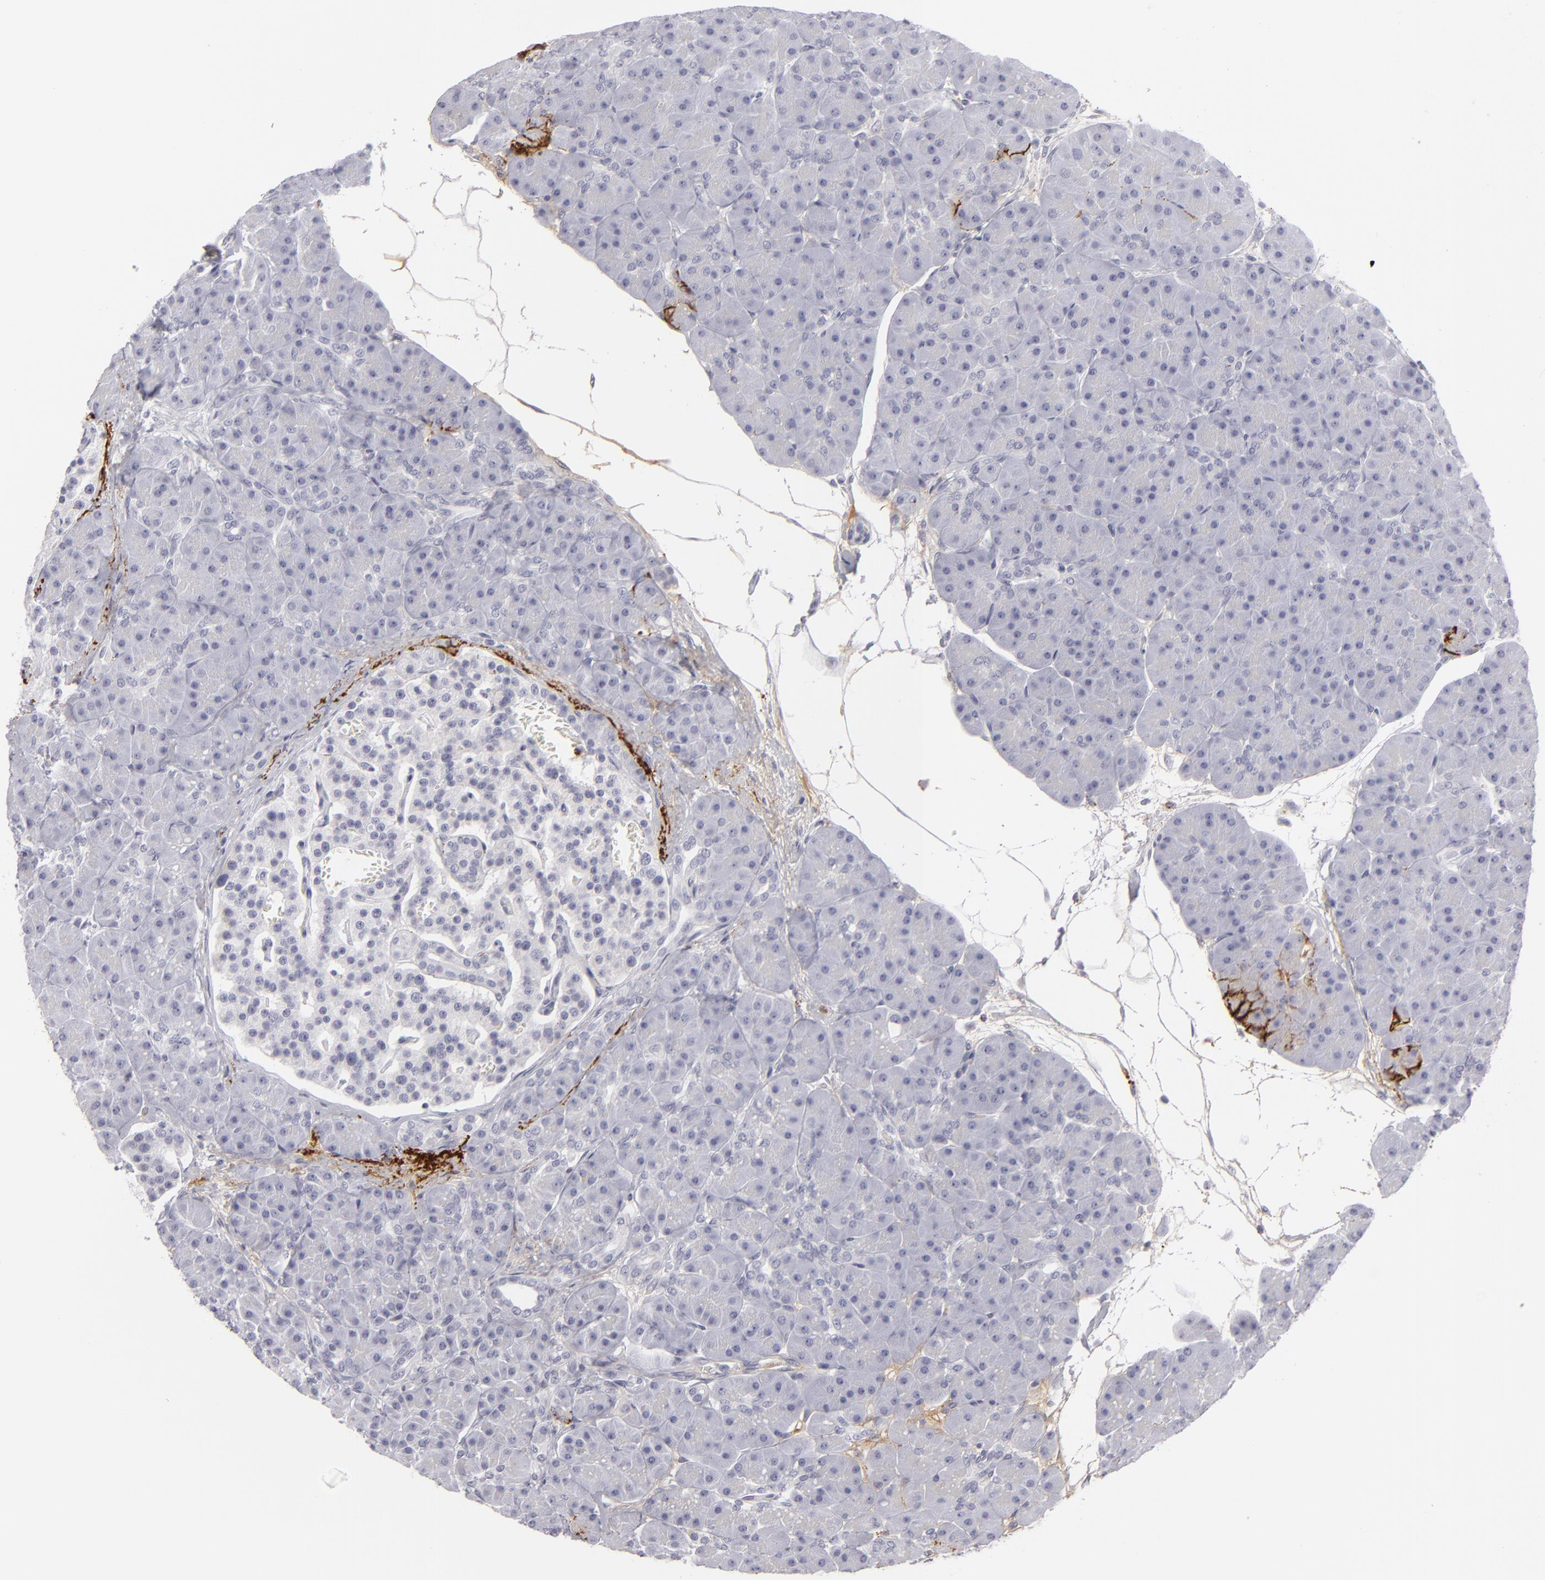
{"staining": {"intensity": "negative", "quantity": "none", "location": "none"}, "tissue": "pancreas", "cell_type": "Exocrine glandular cells", "image_type": "normal", "snomed": [{"axis": "morphology", "description": "Normal tissue, NOS"}, {"axis": "topography", "description": "Pancreas"}], "caption": "Image shows no protein positivity in exocrine glandular cells of unremarkable pancreas.", "gene": "C9", "patient": {"sex": "male", "age": 66}}